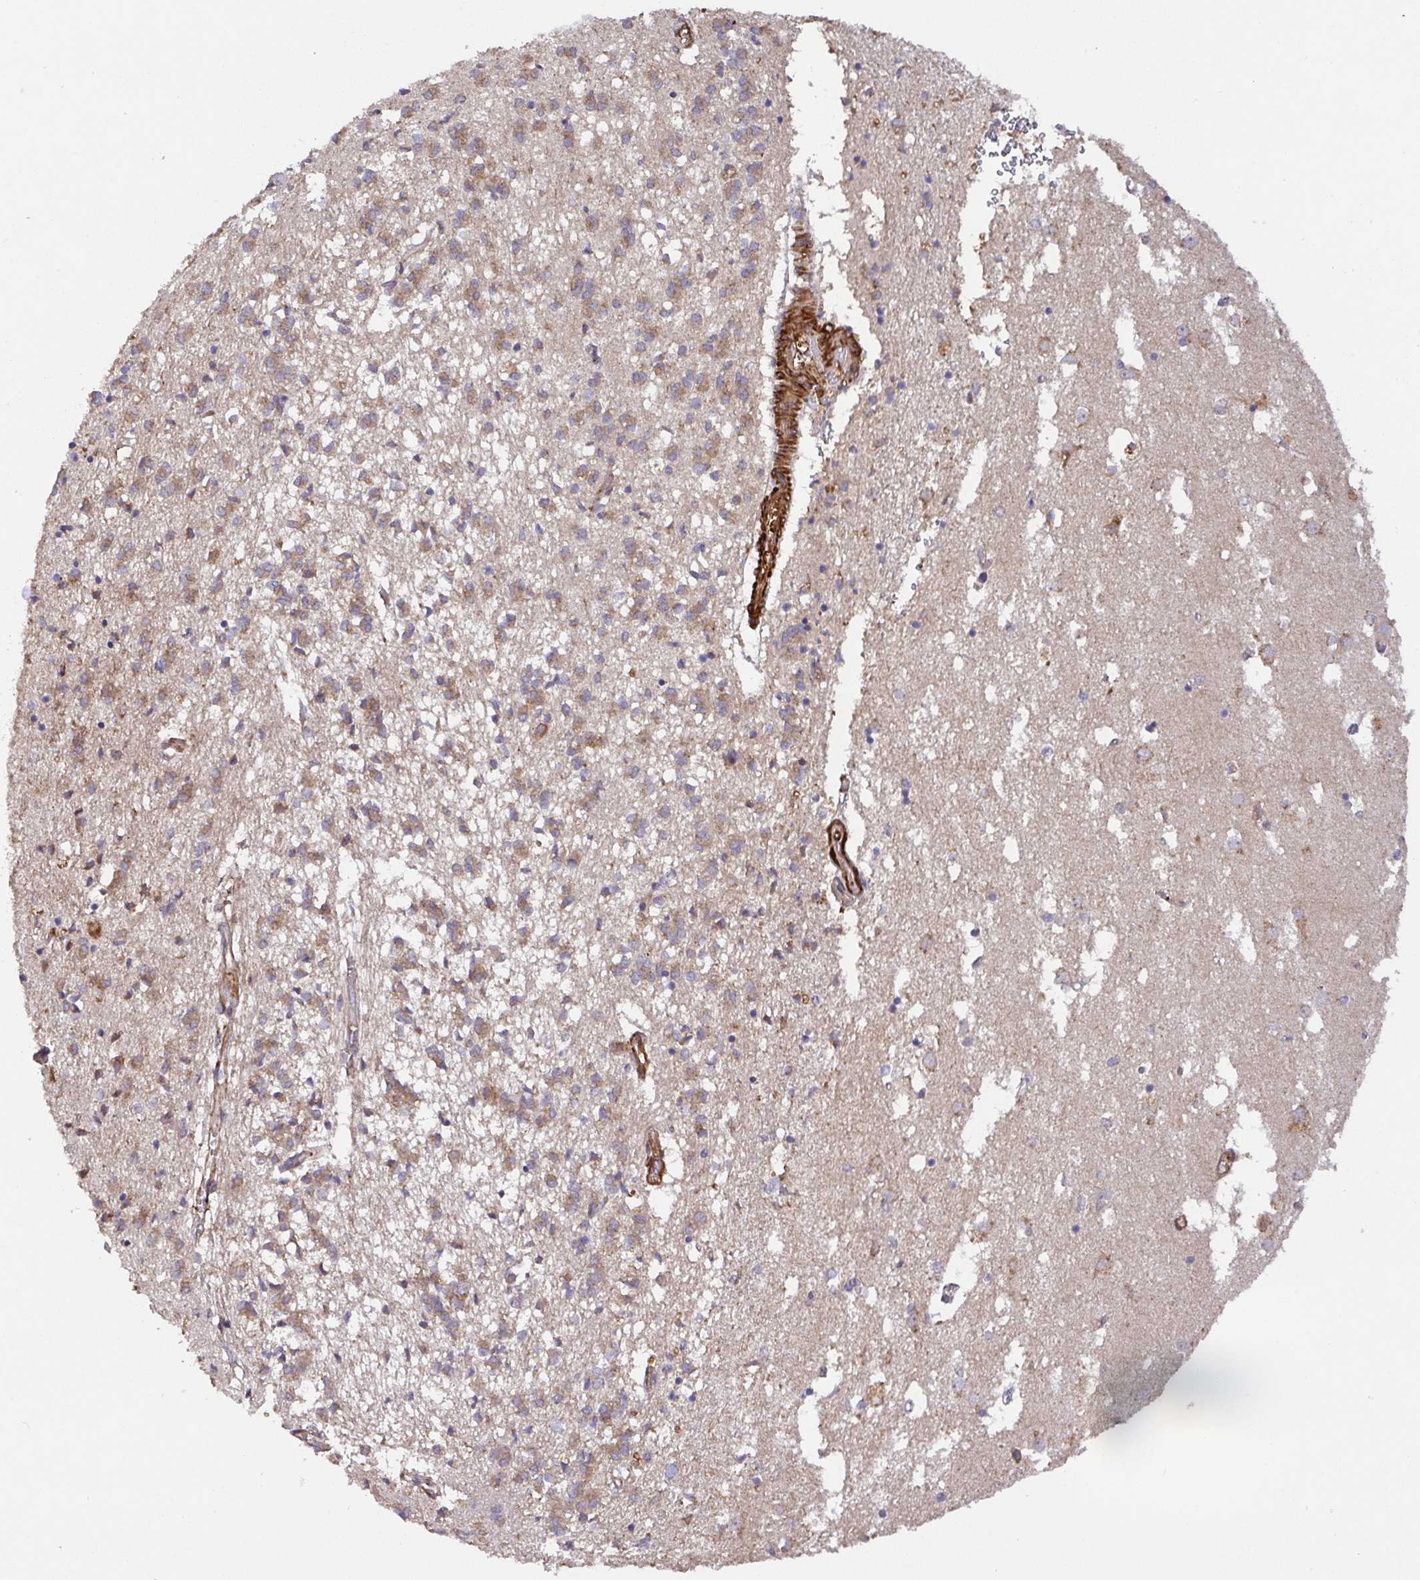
{"staining": {"intensity": "moderate", "quantity": "25%-75%", "location": "cytoplasmic/membranous"}, "tissue": "caudate", "cell_type": "Glial cells", "image_type": "normal", "snomed": [{"axis": "morphology", "description": "Normal tissue, NOS"}, {"axis": "topography", "description": "Lateral ventricle wall"}], "caption": "Unremarkable caudate displays moderate cytoplasmic/membranous expression in about 25%-75% of glial cells The staining was performed using DAB (3,3'-diaminobenzidine), with brown indicating positive protein expression. Nuclei are stained blue with hematoxylin..", "gene": "TM9SF4", "patient": {"sex": "male", "age": 70}}